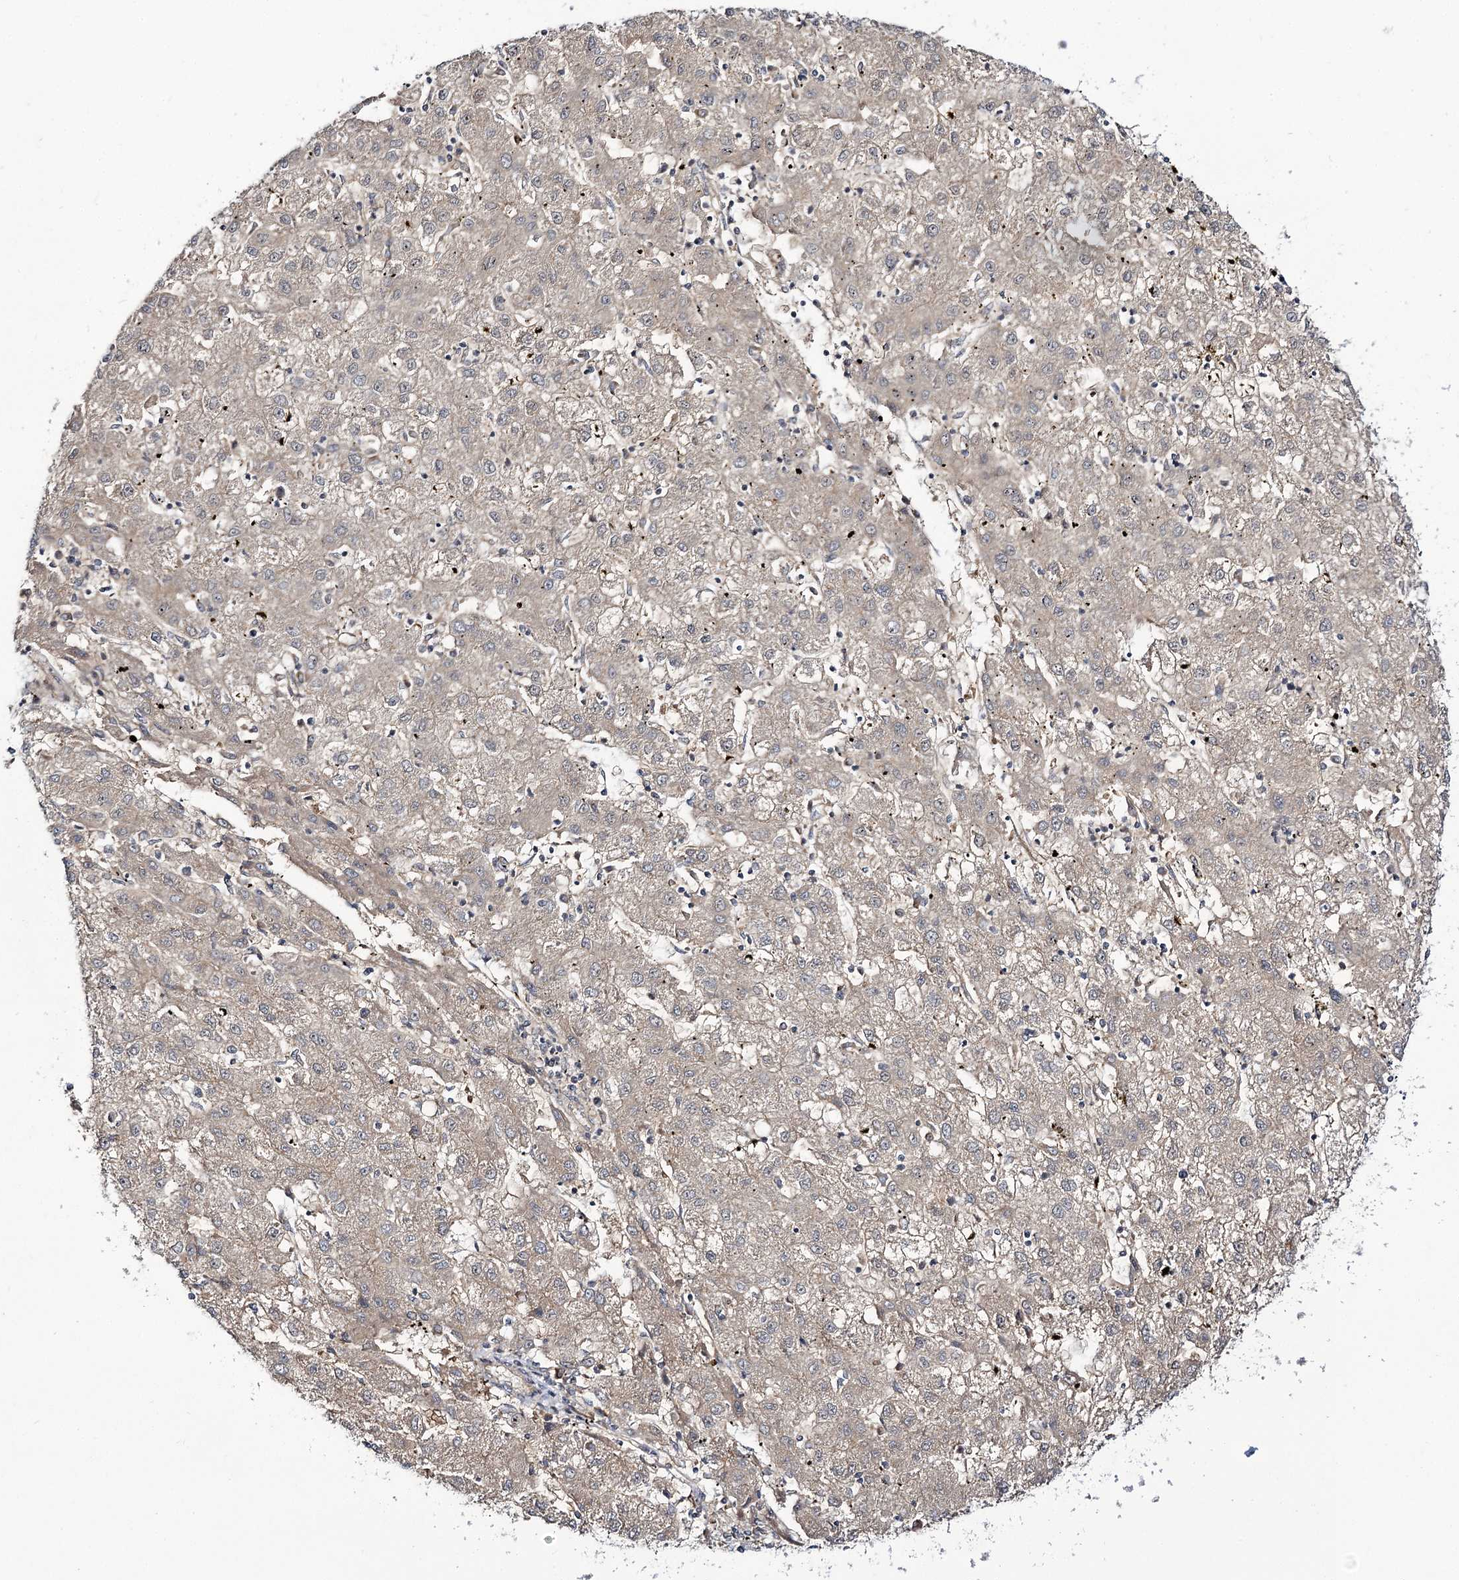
{"staining": {"intensity": "weak", "quantity": ">75%", "location": "cytoplasmic/membranous"}, "tissue": "liver cancer", "cell_type": "Tumor cells", "image_type": "cancer", "snomed": [{"axis": "morphology", "description": "Carcinoma, Hepatocellular, NOS"}, {"axis": "topography", "description": "Liver"}], "caption": "The immunohistochemical stain highlights weak cytoplasmic/membranous positivity in tumor cells of liver cancer tissue.", "gene": "C11orf80", "patient": {"sex": "male", "age": 72}}